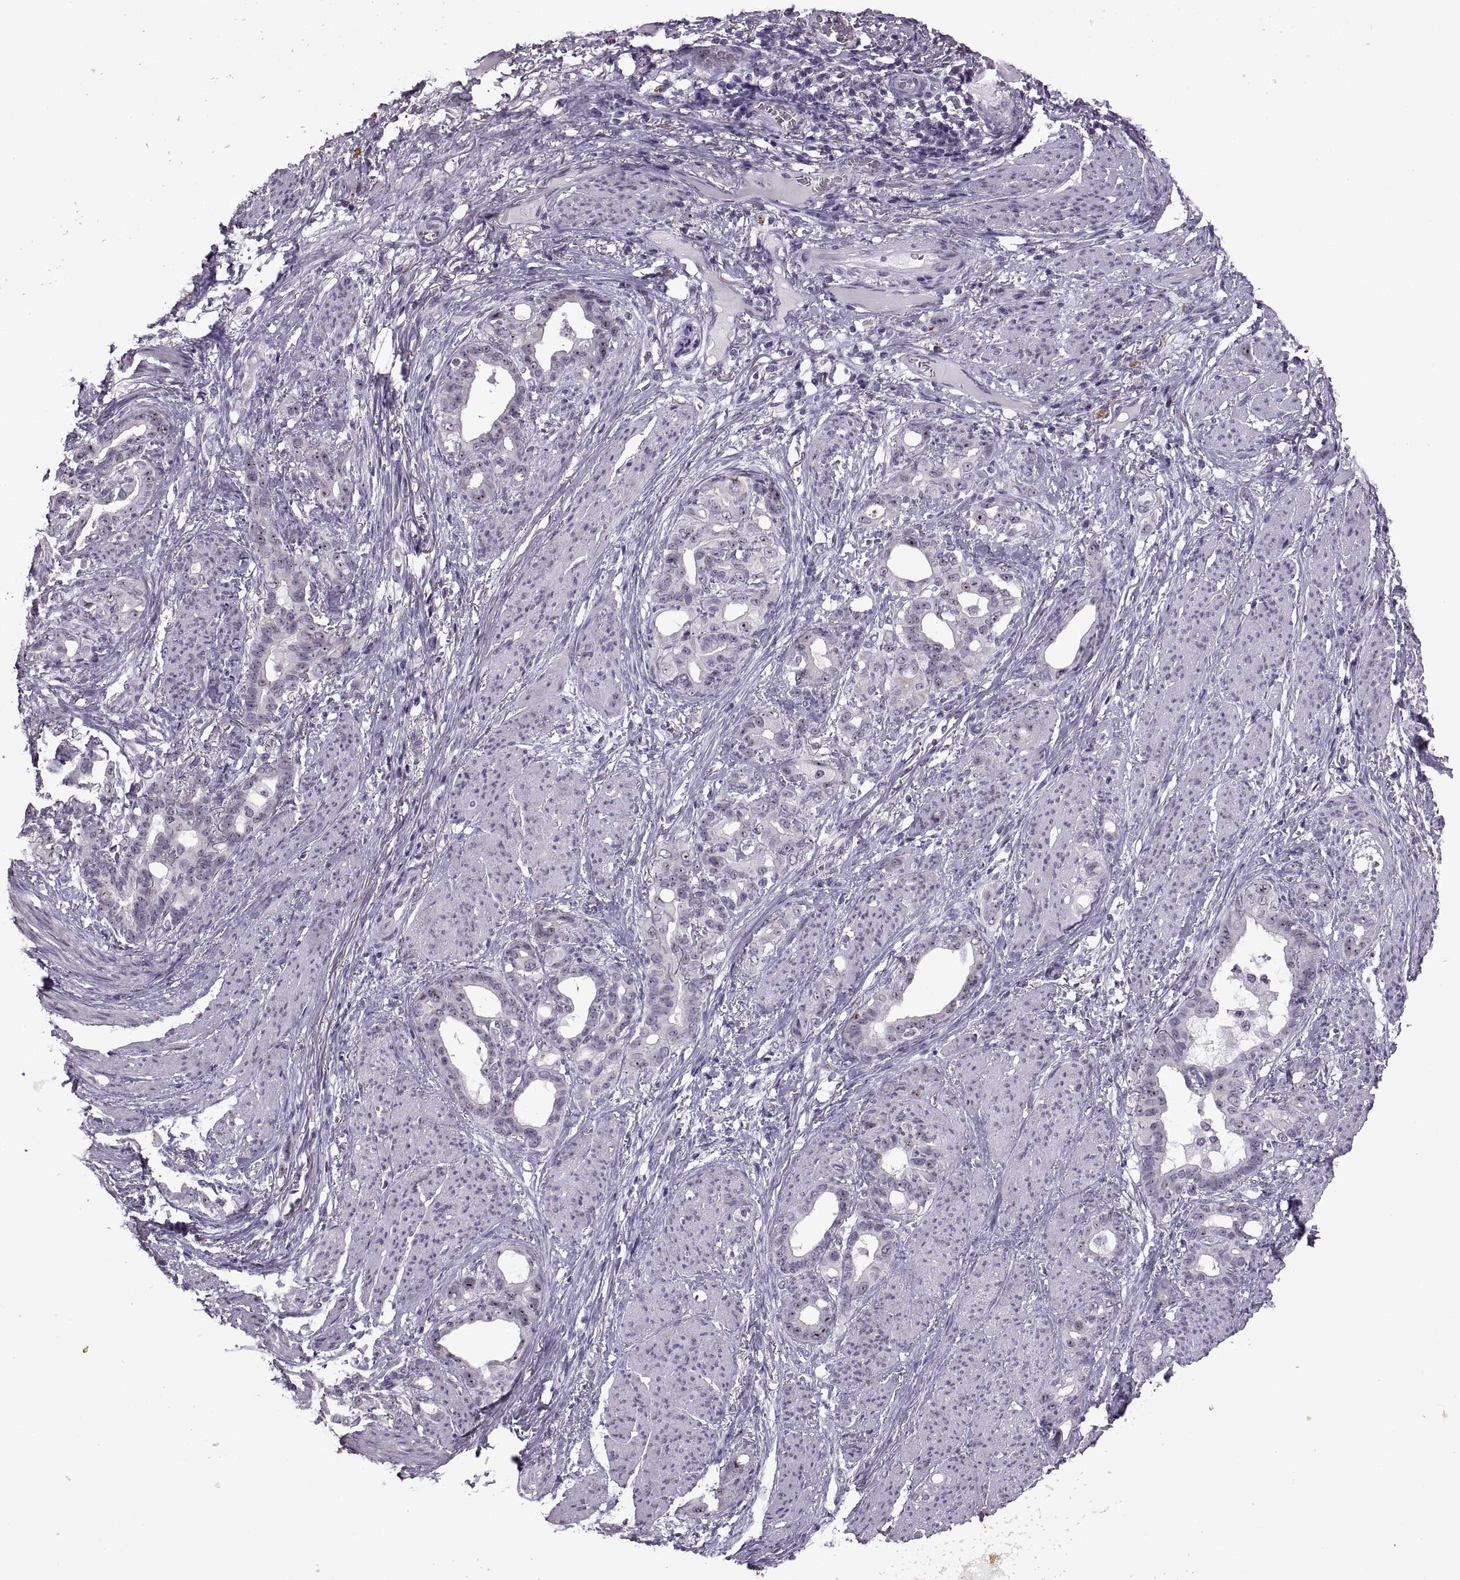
{"staining": {"intensity": "moderate", "quantity": "25%-75%", "location": "nuclear"}, "tissue": "stomach cancer", "cell_type": "Tumor cells", "image_type": "cancer", "snomed": [{"axis": "morphology", "description": "Normal tissue, NOS"}, {"axis": "morphology", "description": "Adenocarcinoma, NOS"}, {"axis": "topography", "description": "Esophagus"}, {"axis": "topography", "description": "Stomach, upper"}], "caption": "High-magnification brightfield microscopy of stomach cancer (adenocarcinoma) stained with DAB (brown) and counterstained with hematoxylin (blue). tumor cells exhibit moderate nuclear staining is appreciated in about25%-75% of cells.", "gene": "SINHCAF", "patient": {"sex": "male", "age": 62}}